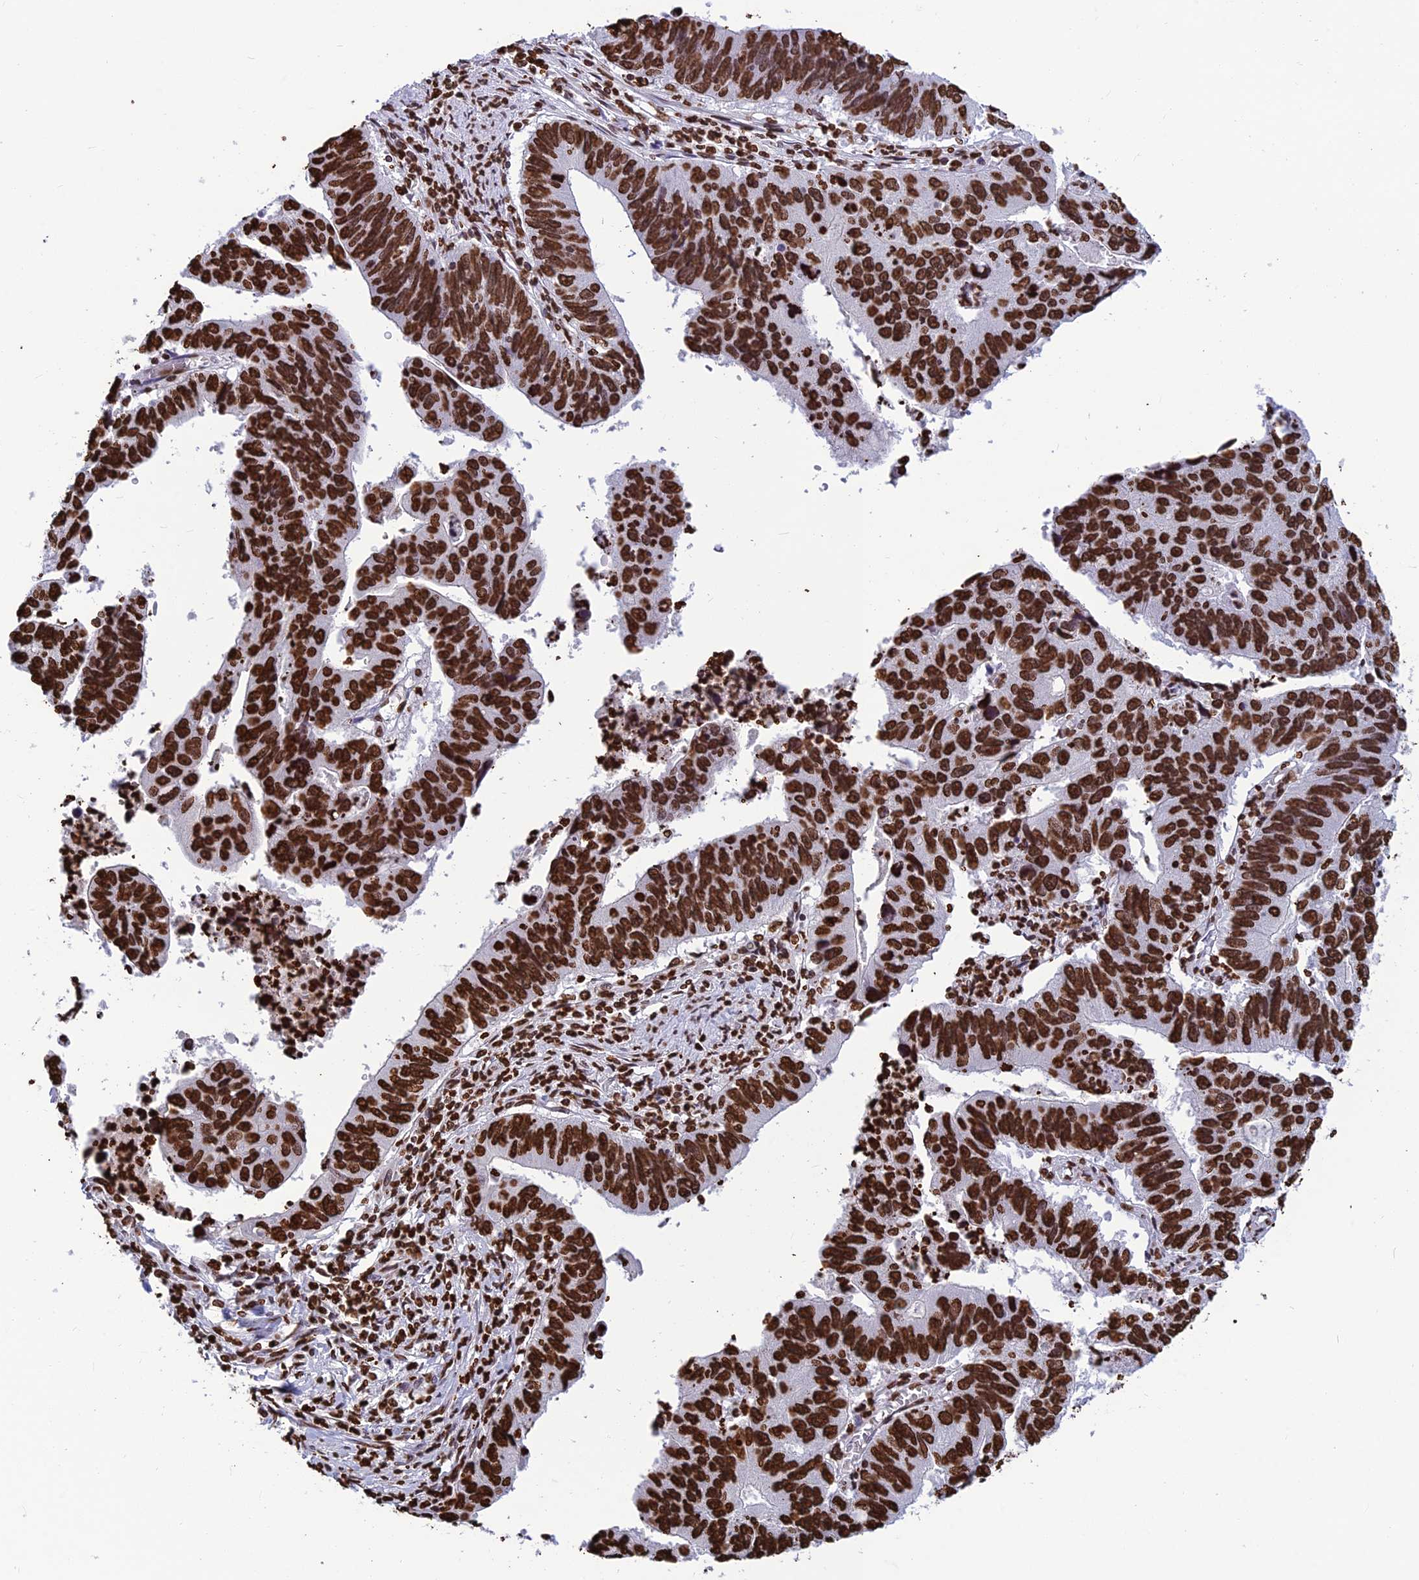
{"staining": {"intensity": "strong", "quantity": ">75%", "location": "nuclear"}, "tissue": "stomach cancer", "cell_type": "Tumor cells", "image_type": "cancer", "snomed": [{"axis": "morphology", "description": "Adenocarcinoma, NOS"}, {"axis": "topography", "description": "Stomach"}], "caption": "Tumor cells demonstrate strong nuclear staining in approximately >75% of cells in stomach cancer (adenocarcinoma).", "gene": "AKAP17A", "patient": {"sex": "male", "age": 59}}